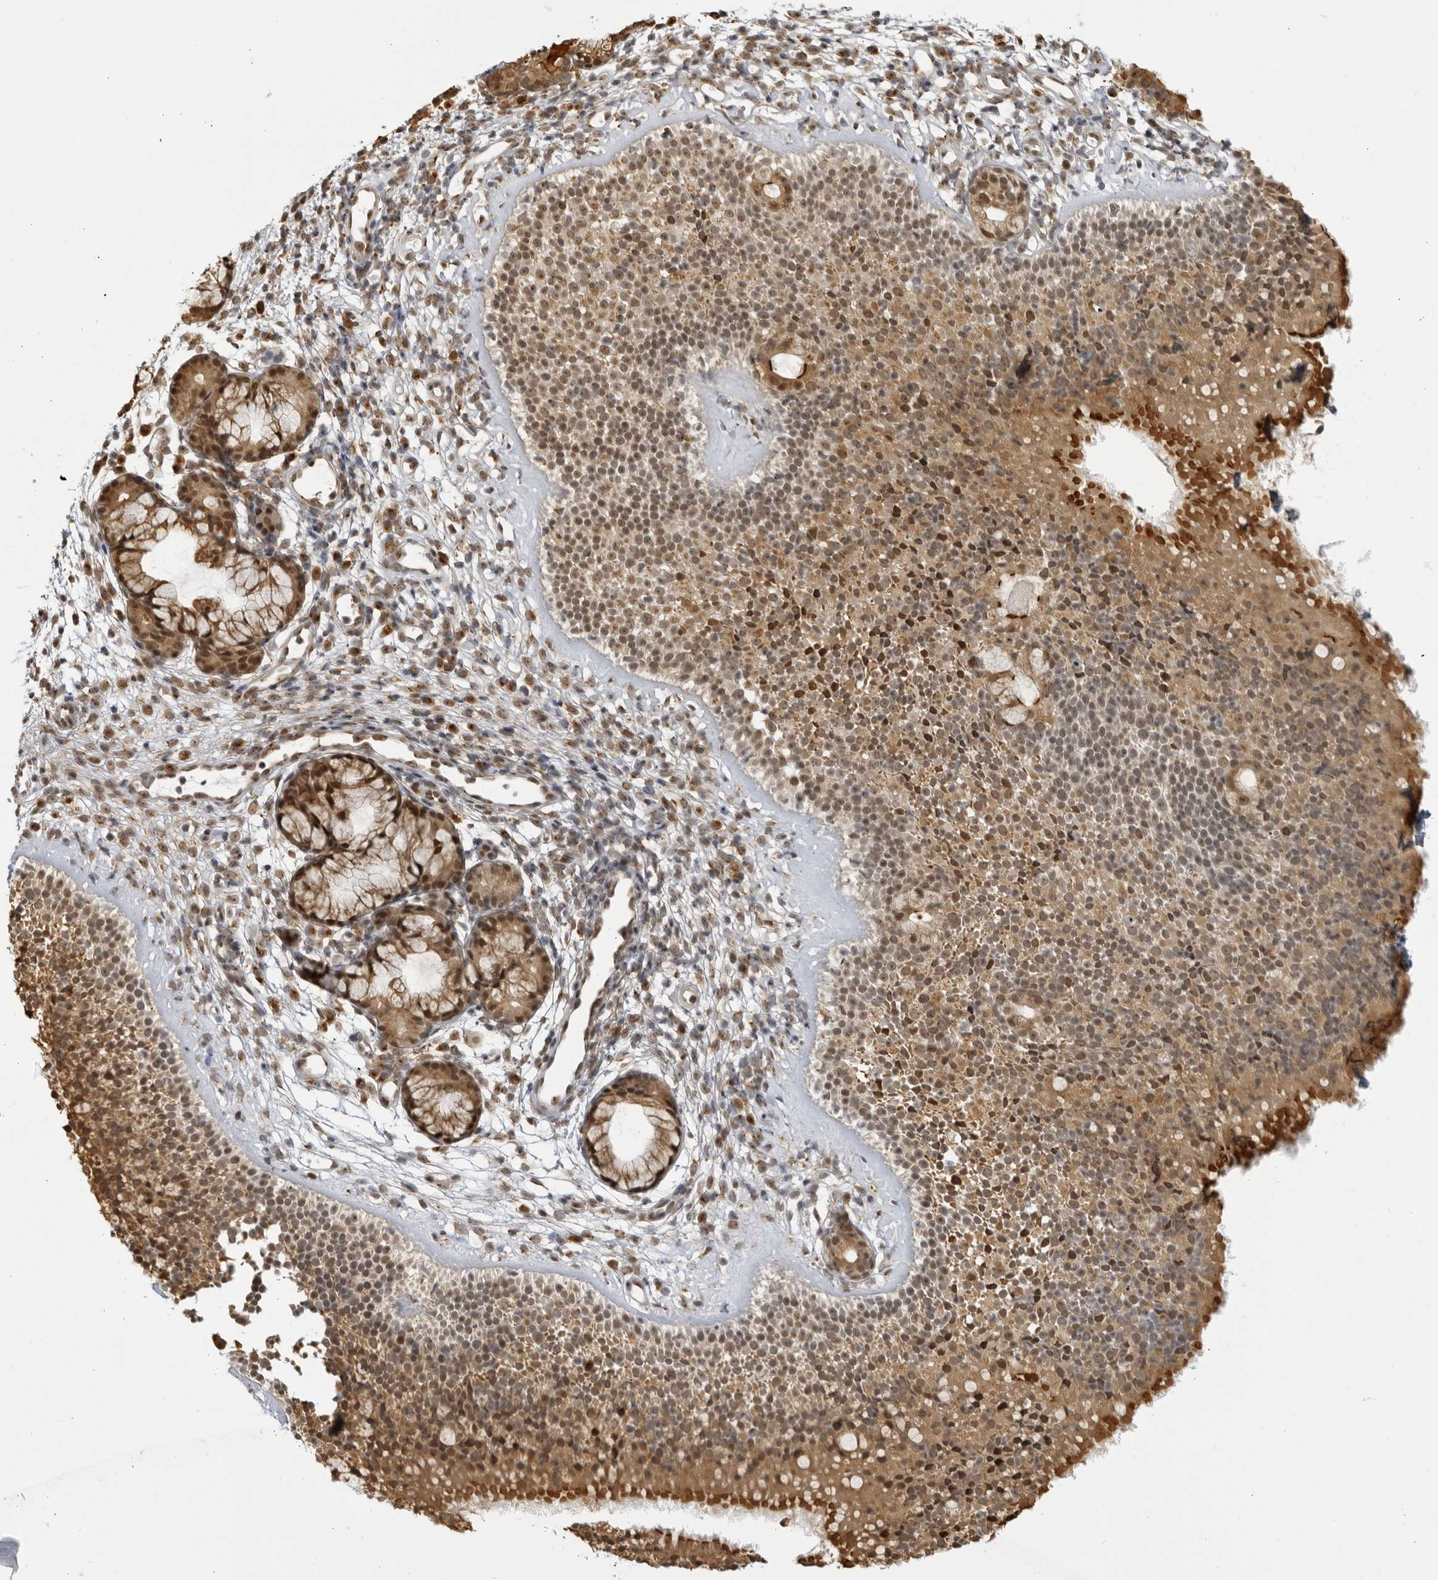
{"staining": {"intensity": "moderate", "quantity": ">75%", "location": "cytoplasmic/membranous,nuclear"}, "tissue": "nasopharynx", "cell_type": "Respiratory epithelial cells", "image_type": "normal", "snomed": [{"axis": "morphology", "description": "Normal tissue, NOS"}, {"axis": "morphology", "description": "Inflammation, NOS"}, {"axis": "topography", "description": "Nasopharynx"}], "caption": "Immunohistochemistry (IHC) photomicrograph of unremarkable nasopharynx: nasopharynx stained using IHC reveals medium levels of moderate protein expression localized specifically in the cytoplasmic/membranous,nuclear of respiratory epithelial cells, appearing as a cytoplasmic/membranous,nuclear brown color.", "gene": "RASGEF1C", "patient": {"sex": "female", "age": 19}}